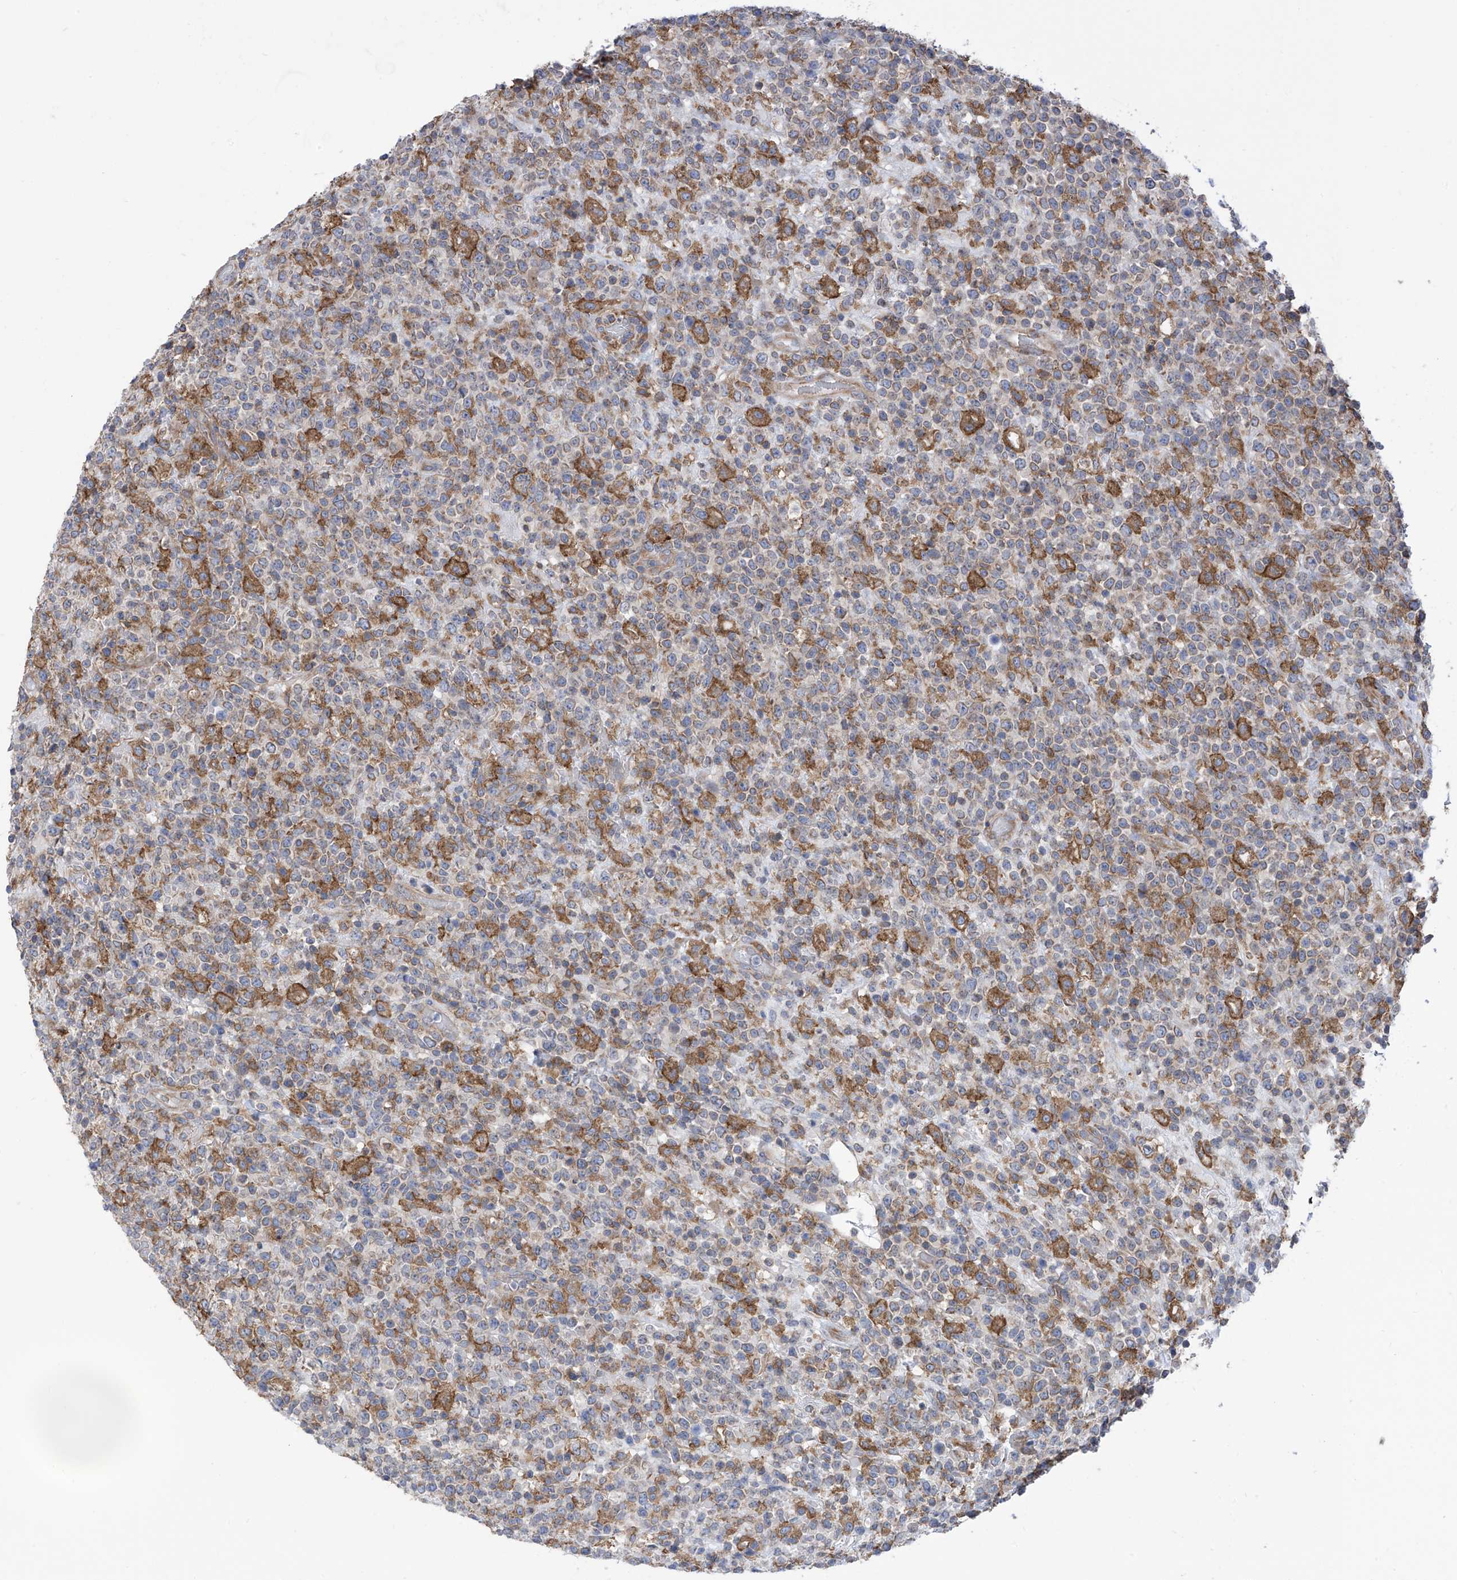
{"staining": {"intensity": "moderate", "quantity": "<25%", "location": "cytoplasmic/membranous"}, "tissue": "lymphoma", "cell_type": "Tumor cells", "image_type": "cancer", "snomed": [{"axis": "morphology", "description": "Malignant lymphoma, non-Hodgkin's type, High grade"}, {"axis": "topography", "description": "Colon"}], "caption": "High-magnification brightfield microscopy of lymphoma stained with DAB (brown) and counterstained with hematoxylin (blue). tumor cells exhibit moderate cytoplasmic/membranous expression is seen in approximately<25% of cells. The staining was performed using DAB (3,3'-diaminobenzidine) to visualize the protein expression in brown, while the nuclei were stained in blue with hematoxylin (Magnification: 20x).", "gene": "P2RX7", "patient": {"sex": "female", "age": 53}}